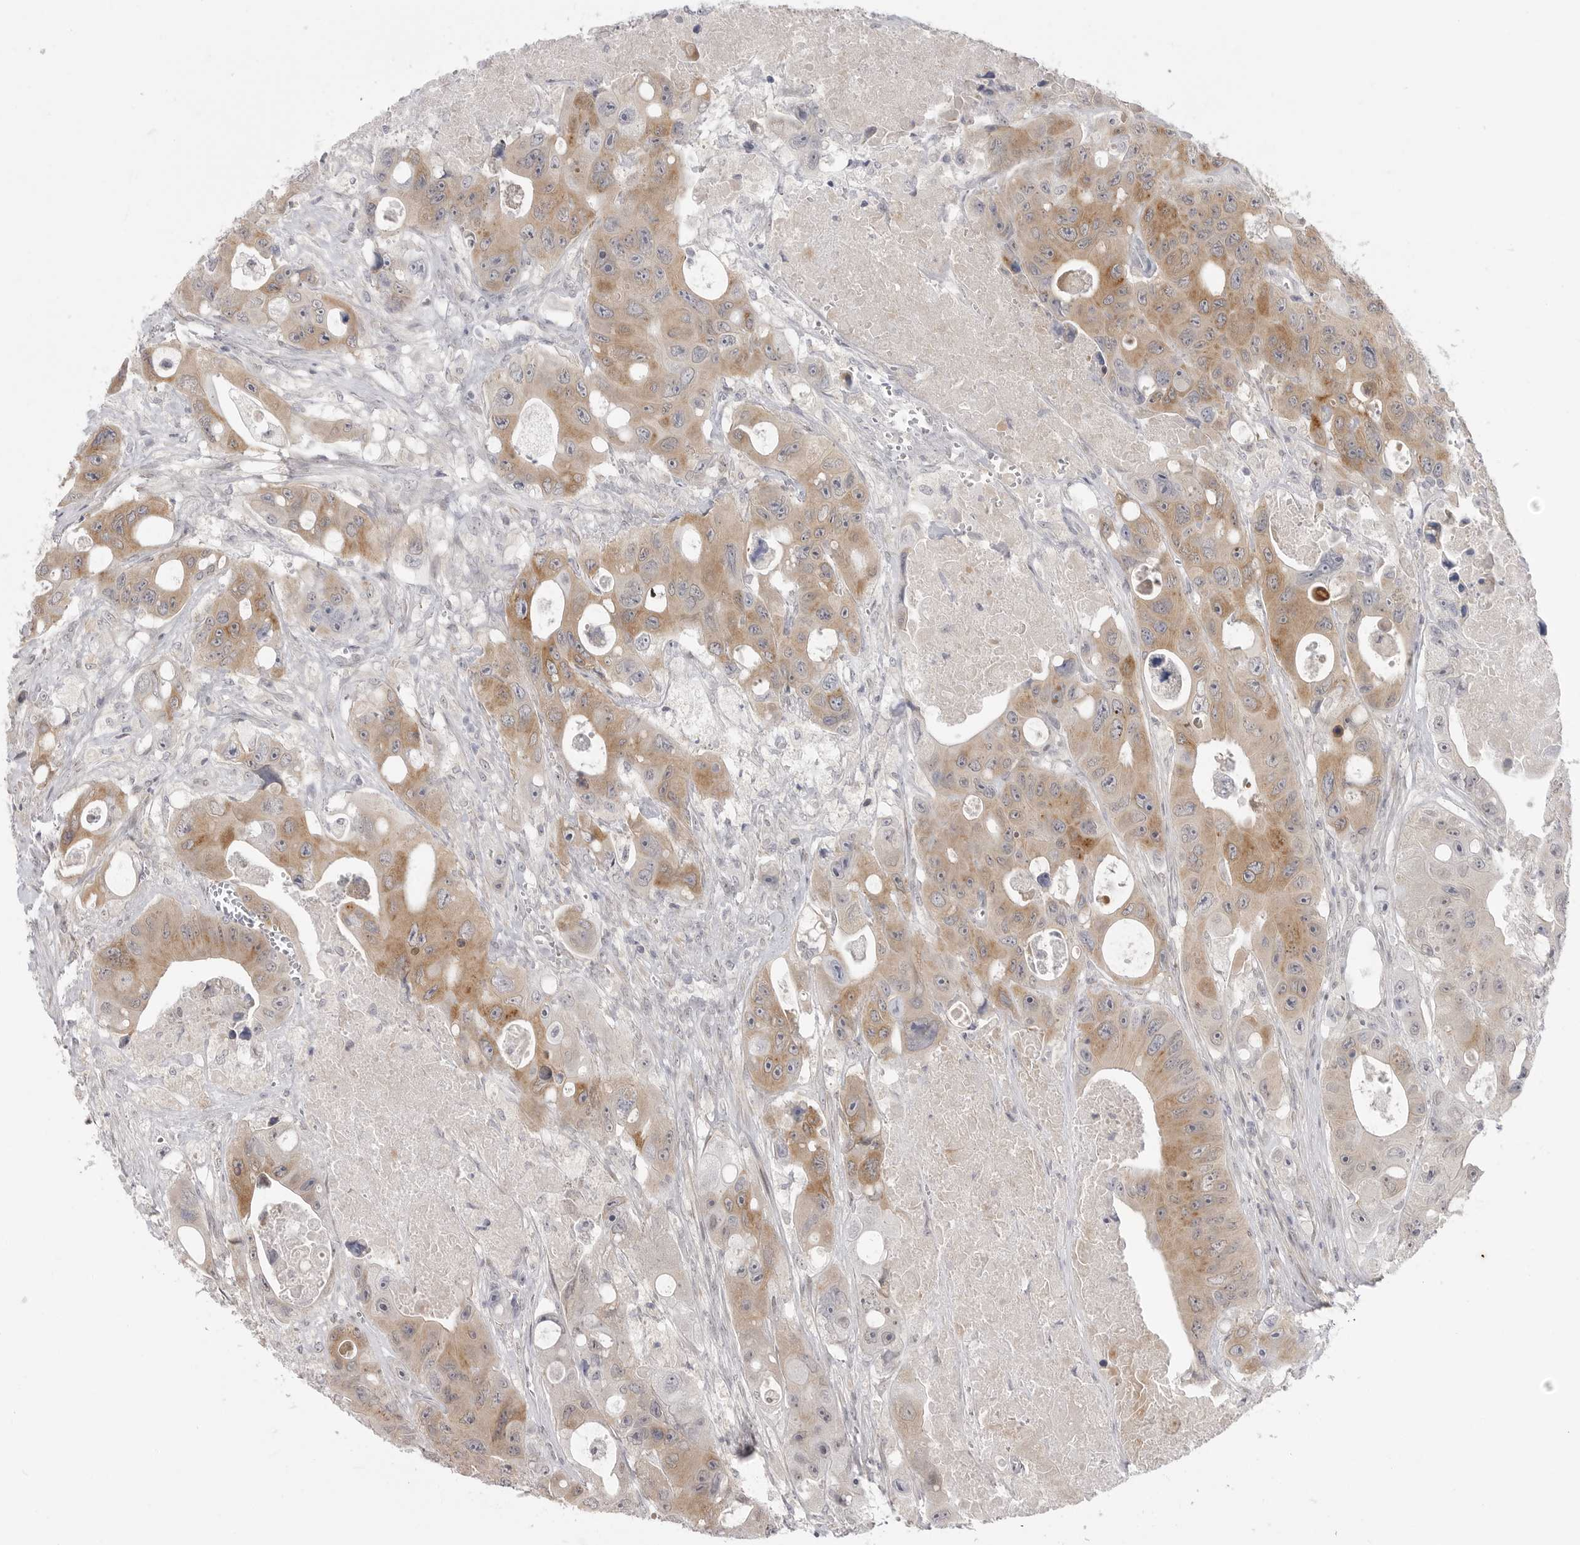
{"staining": {"intensity": "moderate", "quantity": ">75%", "location": "cytoplasmic/membranous"}, "tissue": "colorectal cancer", "cell_type": "Tumor cells", "image_type": "cancer", "snomed": [{"axis": "morphology", "description": "Adenocarcinoma, NOS"}, {"axis": "topography", "description": "Colon"}], "caption": "Immunohistochemistry image of neoplastic tissue: colorectal cancer (adenocarcinoma) stained using IHC shows medium levels of moderate protein expression localized specifically in the cytoplasmic/membranous of tumor cells, appearing as a cytoplasmic/membranous brown color.", "gene": "GGT6", "patient": {"sex": "female", "age": 46}}